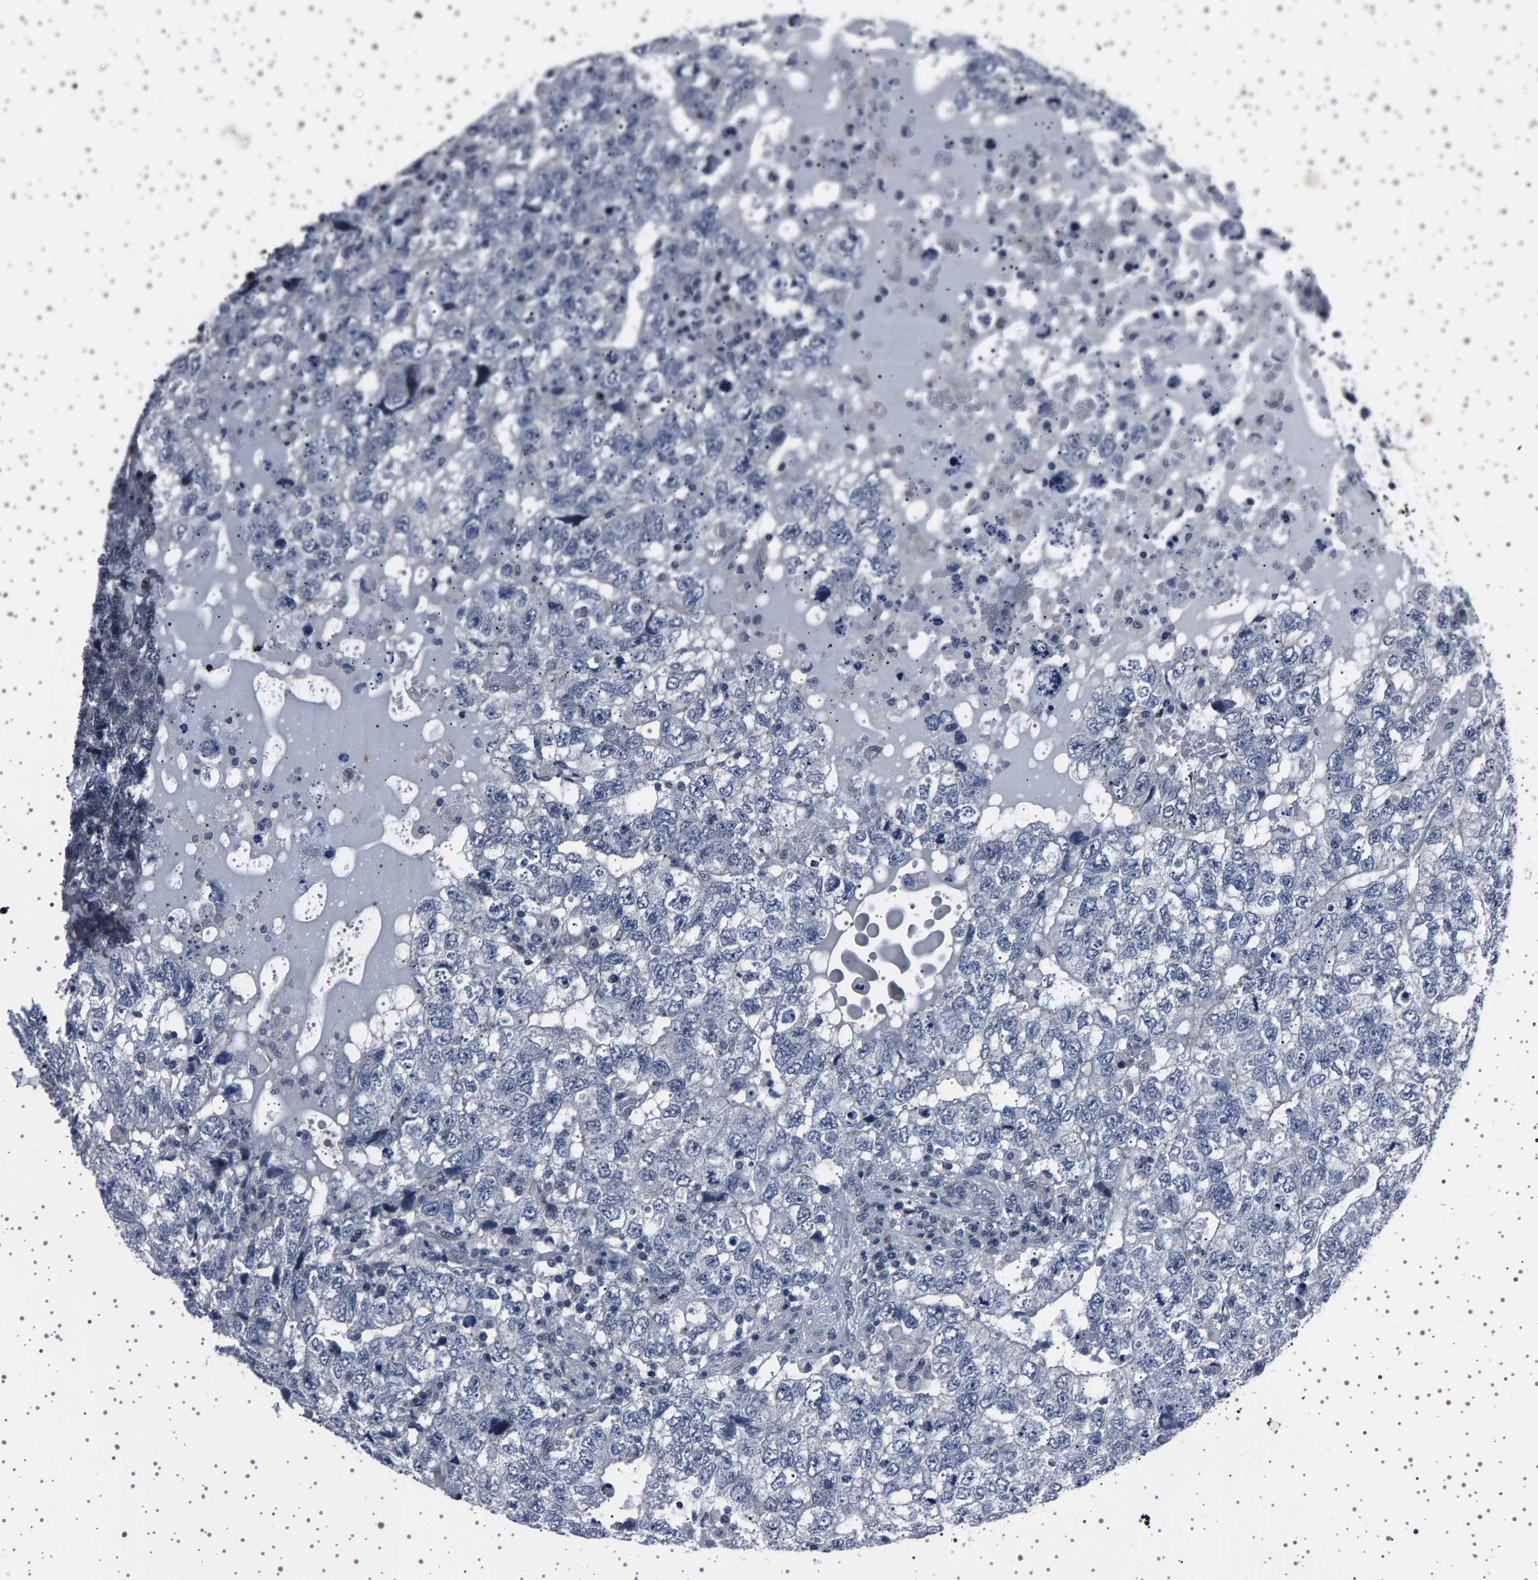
{"staining": {"intensity": "negative", "quantity": "none", "location": "none"}, "tissue": "testis cancer", "cell_type": "Tumor cells", "image_type": "cancer", "snomed": [{"axis": "morphology", "description": "Carcinoma, Embryonal, NOS"}, {"axis": "topography", "description": "Testis"}], "caption": "High magnification brightfield microscopy of embryonal carcinoma (testis) stained with DAB (3,3'-diaminobenzidine) (brown) and counterstained with hematoxylin (blue): tumor cells show no significant positivity.", "gene": "PAK5", "patient": {"sex": "male", "age": 36}}